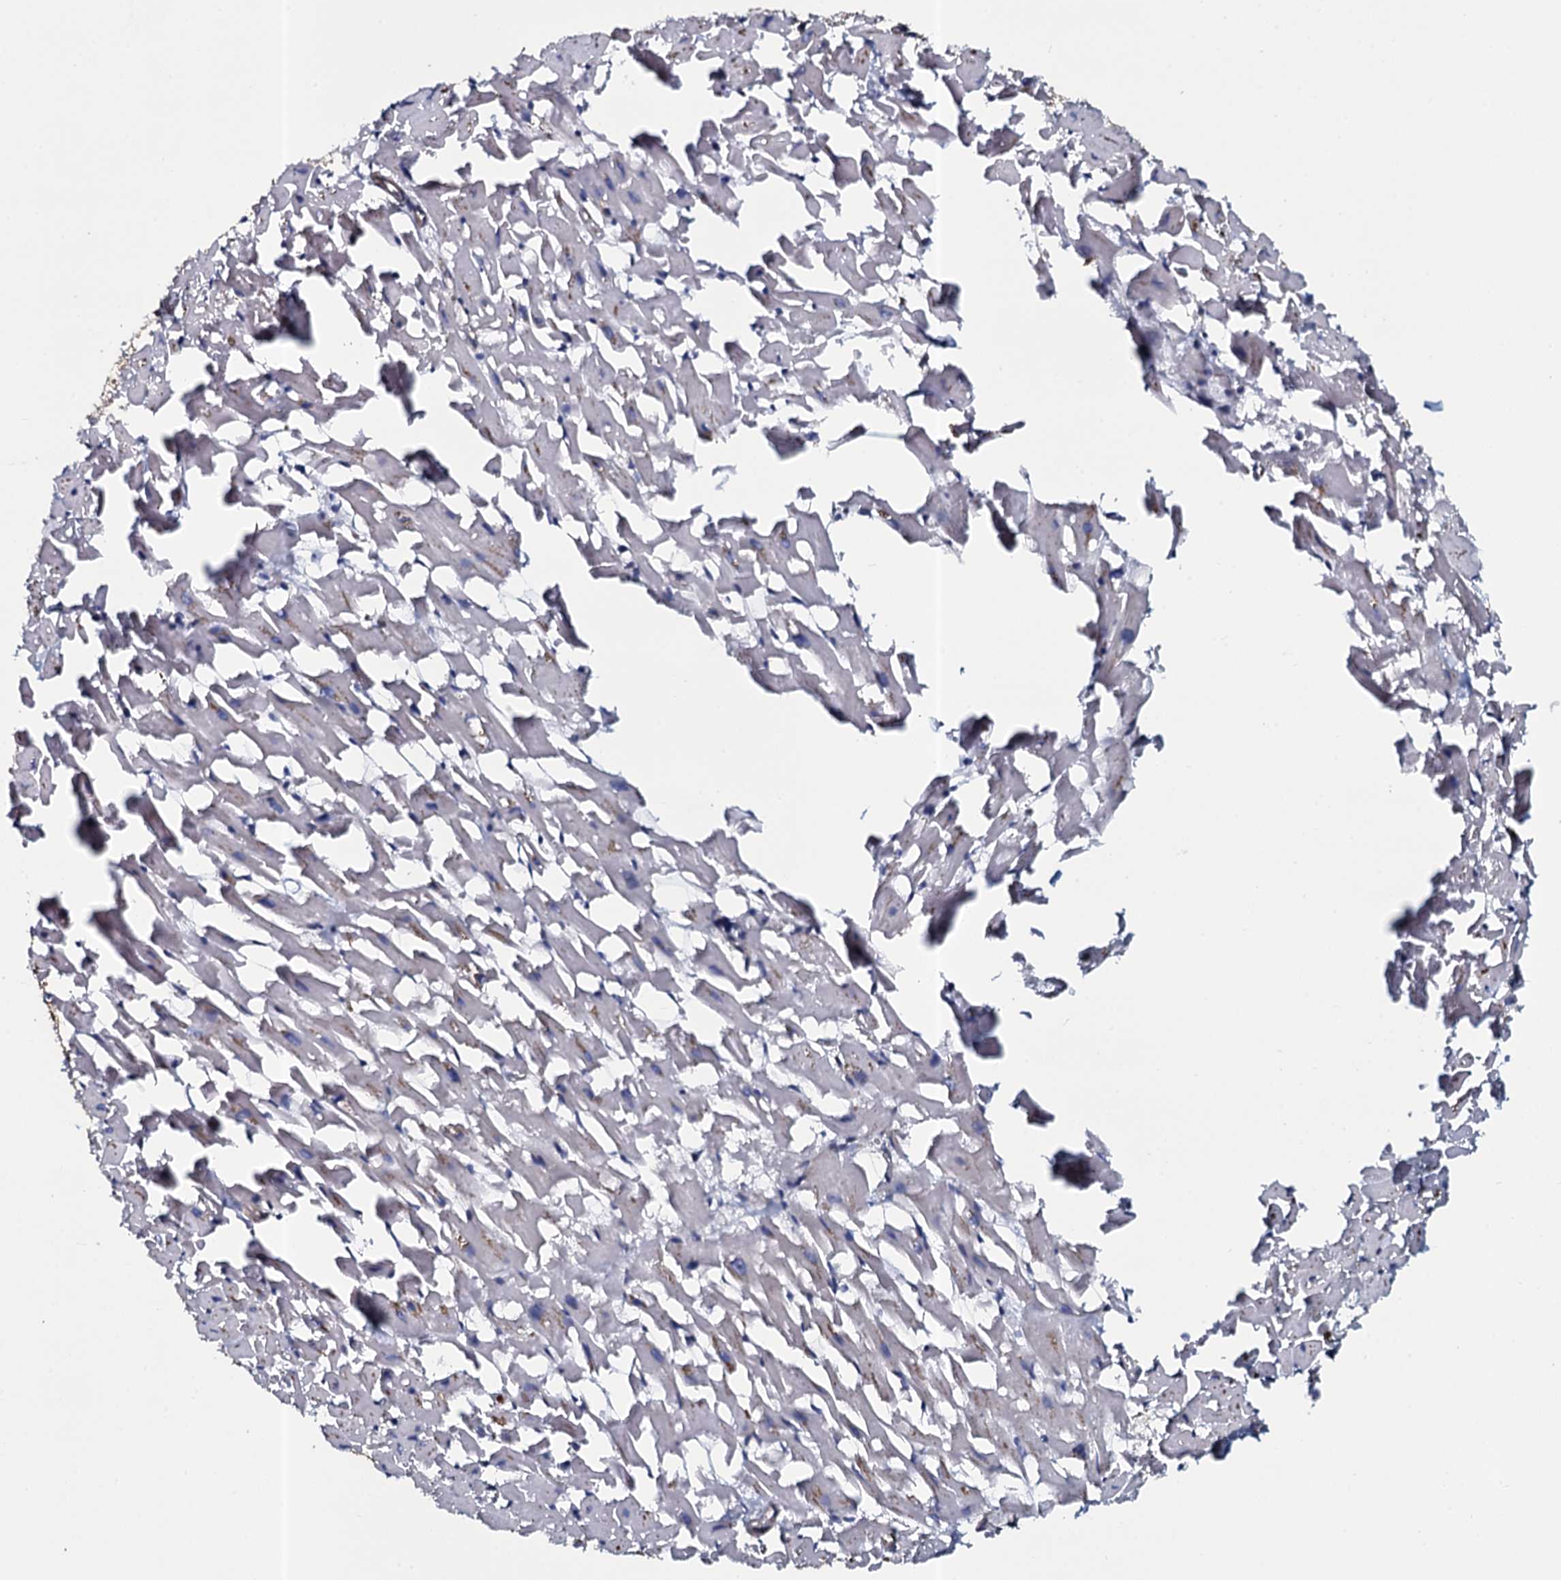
{"staining": {"intensity": "negative", "quantity": "none", "location": "none"}, "tissue": "heart muscle", "cell_type": "Cardiomyocytes", "image_type": "normal", "snomed": [{"axis": "morphology", "description": "Normal tissue, NOS"}, {"axis": "topography", "description": "Heart"}], "caption": "Photomicrograph shows no significant protein expression in cardiomyocytes of normal heart muscle.", "gene": "TMEM151A", "patient": {"sex": "female", "age": 64}}